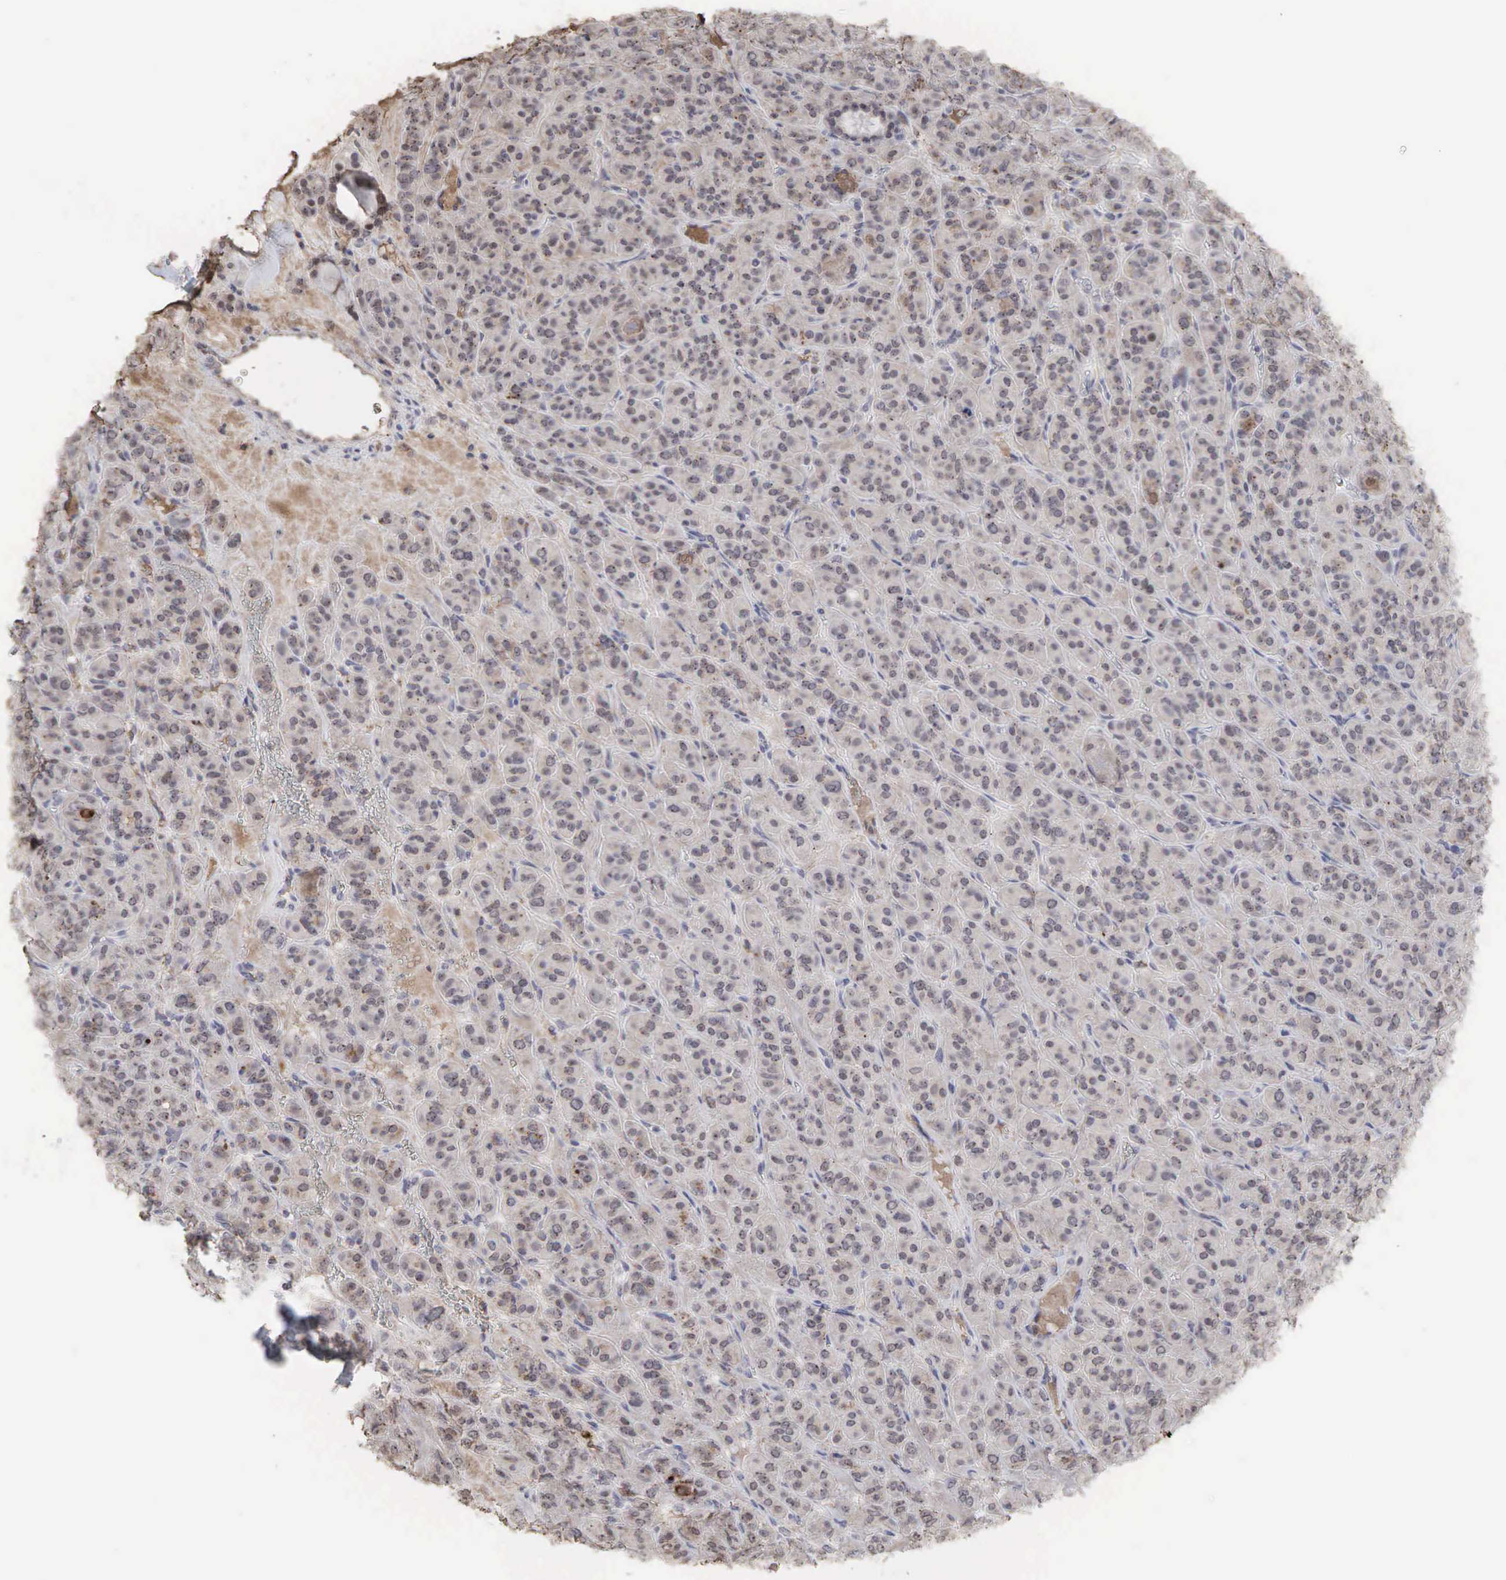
{"staining": {"intensity": "moderate", "quantity": ">75%", "location": "cytoplasmic/membranous,nuclear"}, "tissue": "thyroid cancer", "cell_type": "Tumor cells", "image_type": "cancer", "snomed": [{"axis": "morphology", "description": "Follicular adenoma carcinoma, NOS"}, {"axis": "topography", "description": "Thyroid gland"}], "caption": "The image displays immunohistochemical staining of thyroid cancer (follicular adenoma carcinoma). There is moderate cytoplasmic/membranous and nuclear expression is present in about >75% of tumor cells. (Brightfield microscopy of DAB IHC at high magnification).", "gene": "DKC1", "patient": {"sex": "female", "age": 71}}